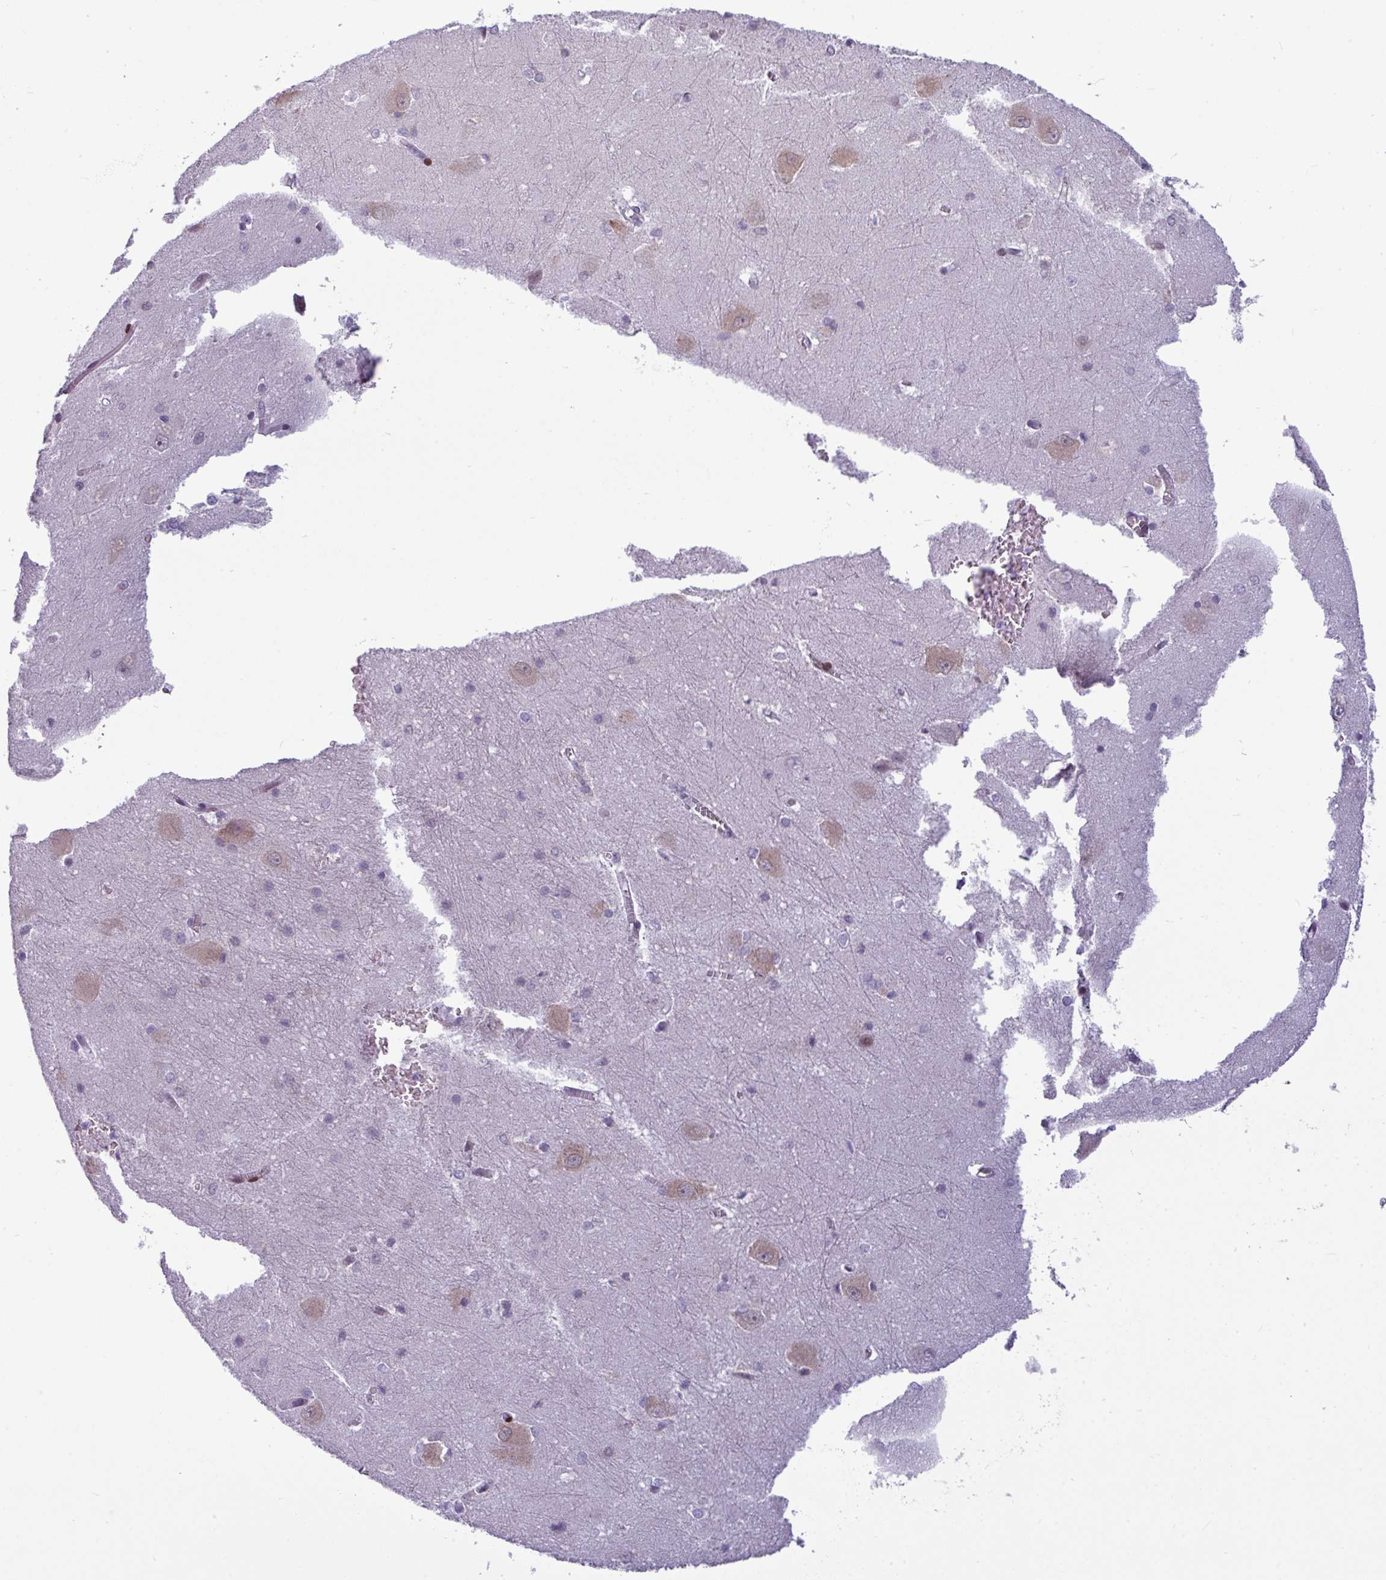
{"staining": {"intensity": "negative", "quantity": "none", "location": "none"}, "tissue": "hippocampus", "cell_type": "Glial cells", "image_type": "normal", "snomed": [{"axis": "morphology", "description": "Normal tissue, NOS"}, {"axis": "topography", "description": "Hippocampus"}], "caption": "Protein analysis of benign hippocampus shows no significant staining in glial cells.", "gene": "SLC66A2", "patient": {"sex": "female", "age": 64}}